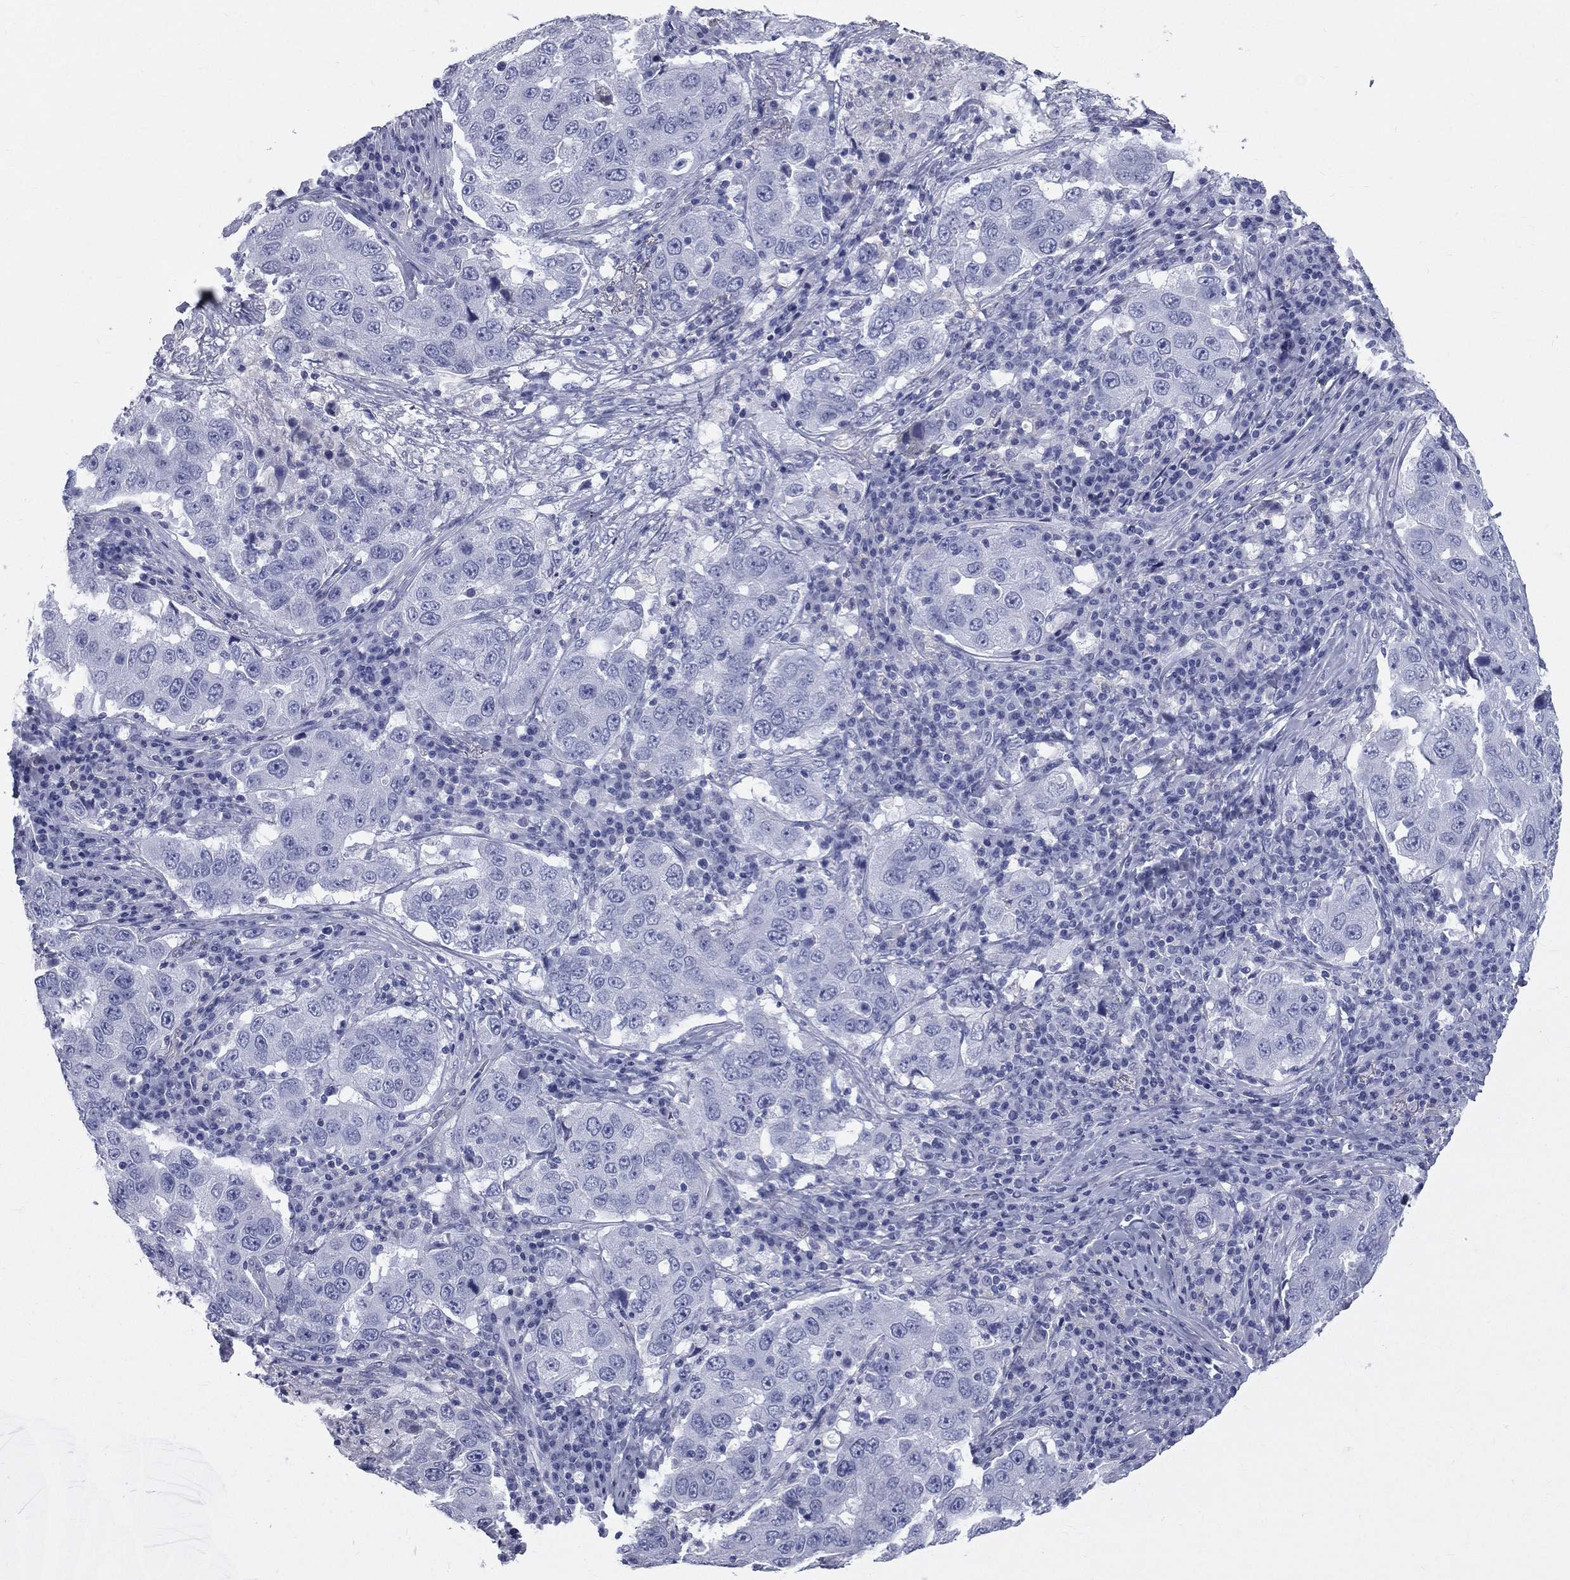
{"staining": {"intensity": "negative", "quantity": "none", "location": "none"}, "tissue": "lung cancer", "cell_type": "Tumor cells", "image_type": "cancer", "snomed": [{"axis": "morphology", "description": "Adenocarcinoma, NOS"}, {"axis": "topography", "description": "Lung"}], "caption": "Protein analysis of lung cancer (adenocarcinoma) exhibits no significant expression in tumor cells.", "gene": "HP", "patient": {"sex": "male", "age": 73}}